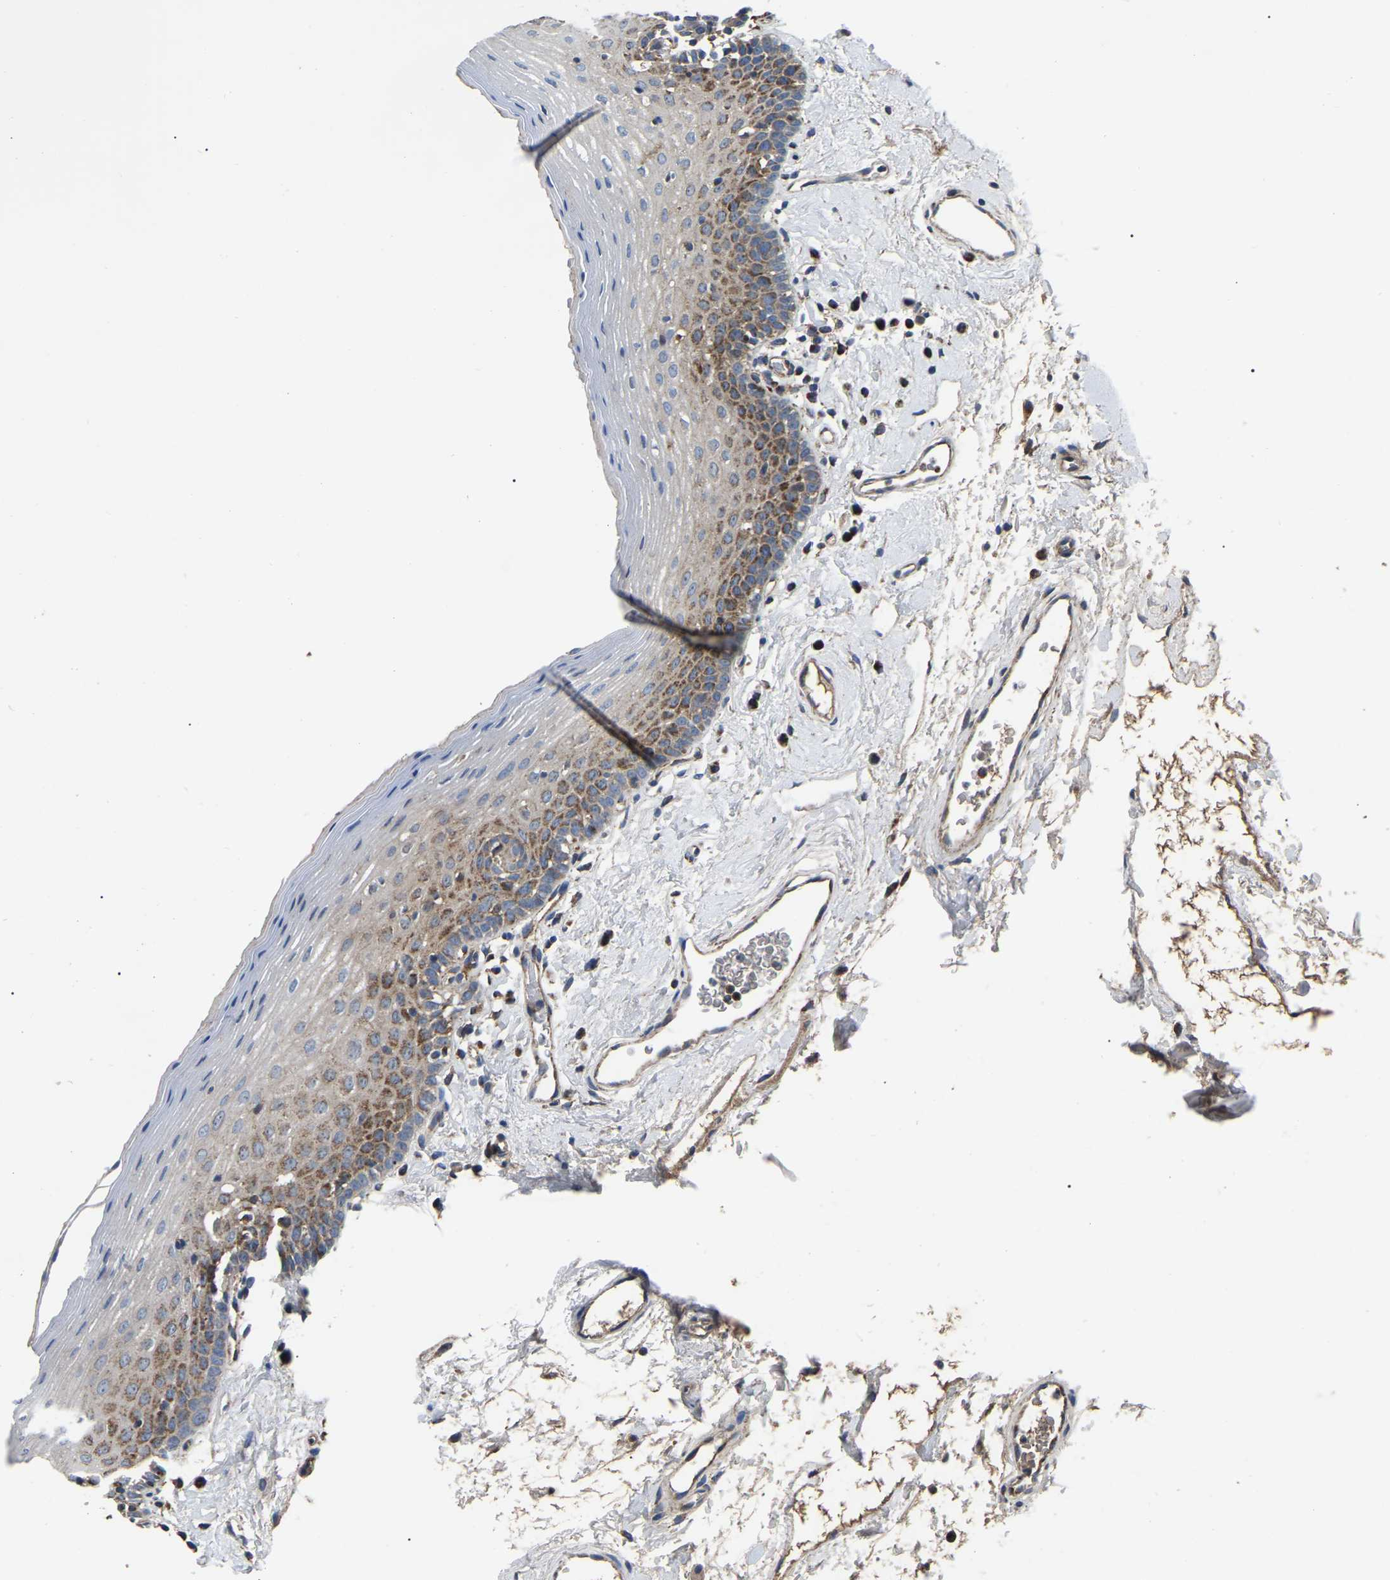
{"staining": {"intensity": "moderate", "quantity": "25%-75%", "location": "cytoplasmic/membranous"}, "tissue": "oral mucosa", "cell_type": "Squamous epithelial cells", "image_type": "normal", "snomed": [{"axis": "morphology", "description": "Normal tissue, NOS"}, {"axis": "topography", "description": "Oral tissue"}], "caption": "Moderate cytoplasmic/membranous staining for a protein is seen in approximately 25%-75% of squamous epithelial cells of unremarkable oral mucosa using immunohistochemistry (IHC).", "gene": "PPM1E", "patient": {"sex": "male", "age": 66}}